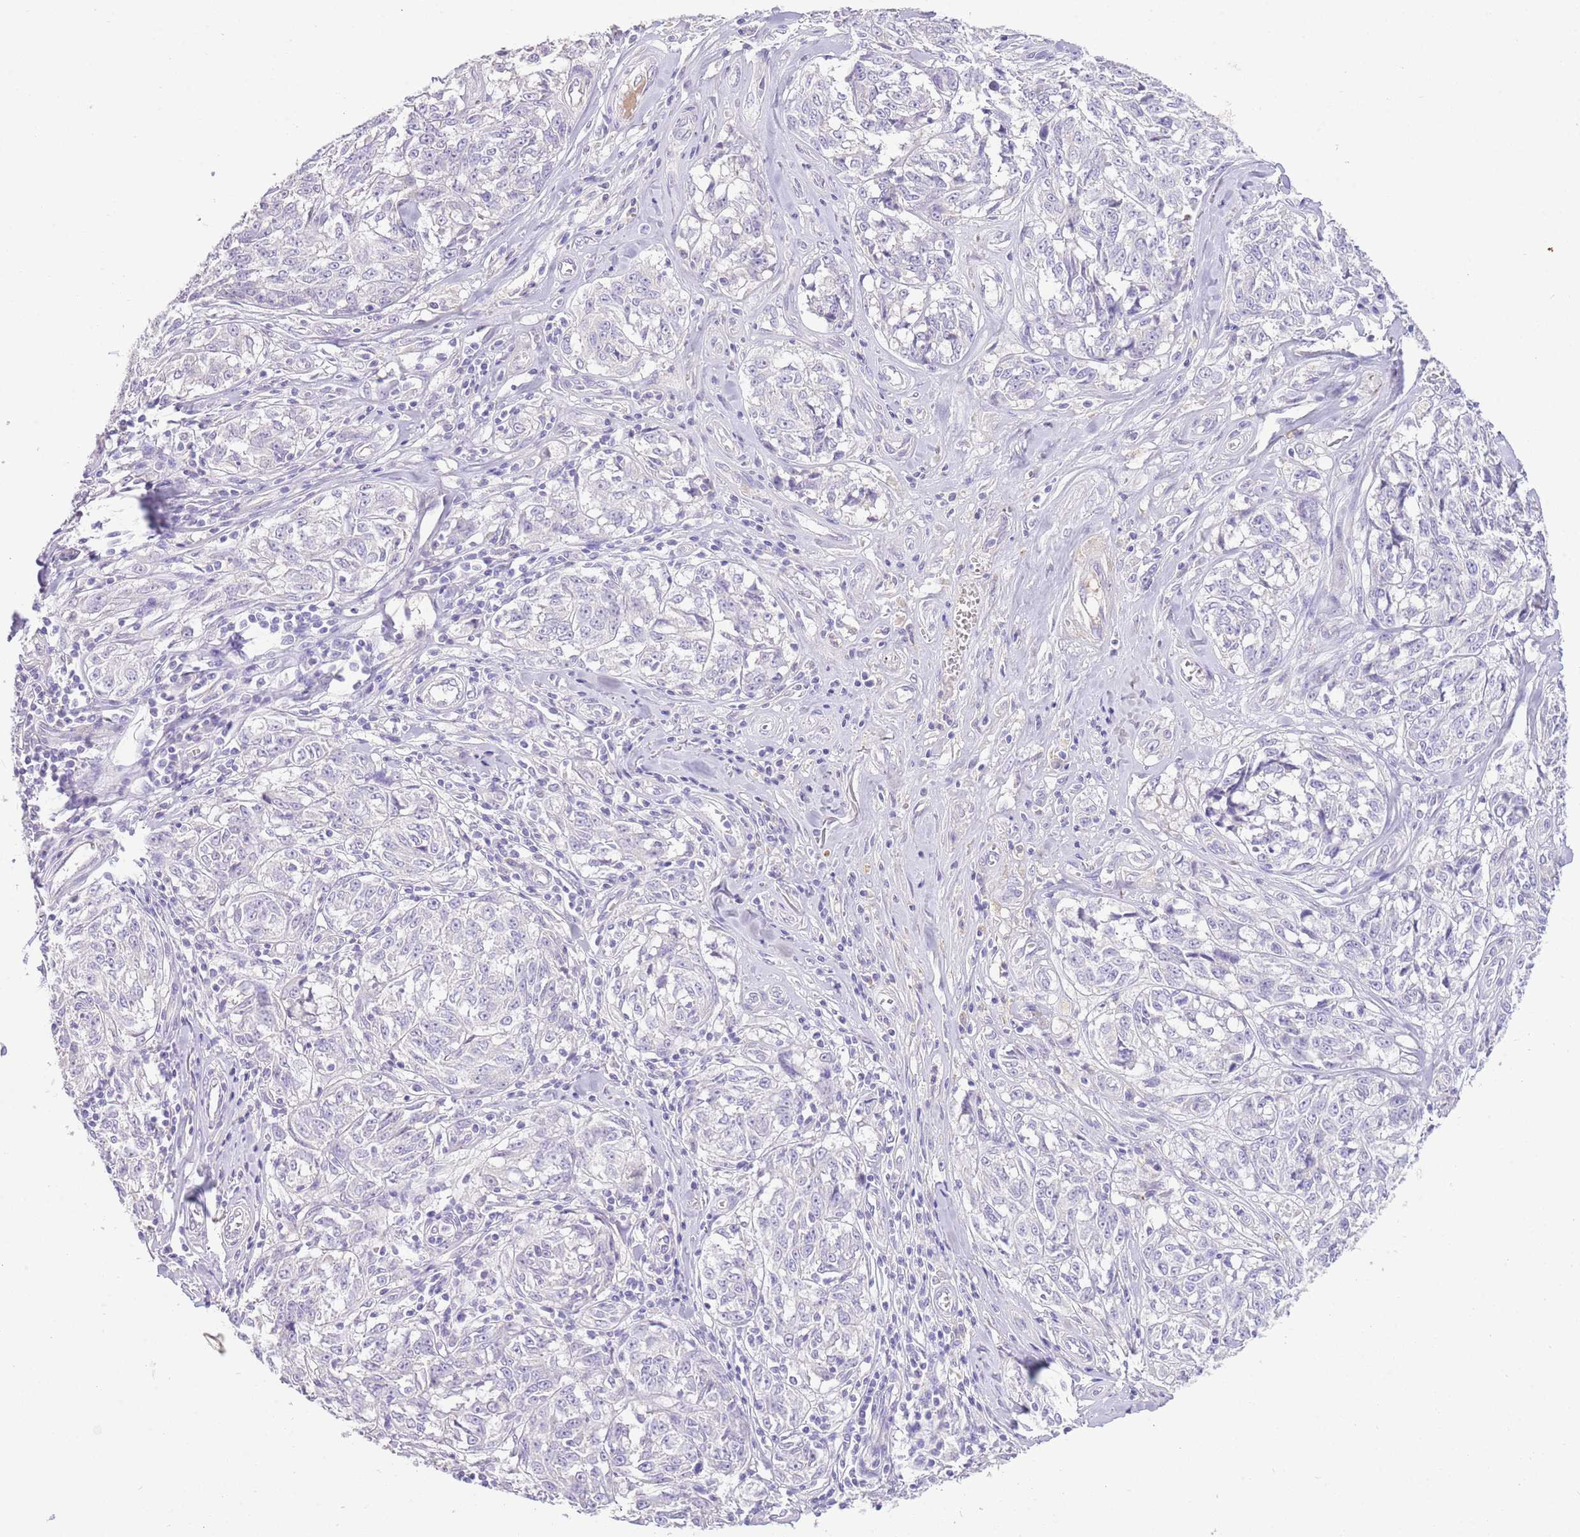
{"staining": {"intensity": "negative", "quantity": "none", "location": "none"}, "tissue": "melanoma", "cell_type": "Tumor cells", "image_type": "cancer", "snomed": [{"axis": "morphology", "description": "Normal tissue, NOS"}, {"axis": "morphology", "description": "Malignant melanoma, NOS"}, {"axis": "topography", "description": "Skin"}], "caption": "High magnification brightfield microscopy of melanoma stained with DAB (3,3'-diaminobenzidine) (brown) and counterstained with hematoxylin (blue): tumor cells show no significant staining. Brightfield microscopy of IHC stained with DAB (brown) and hematoxylin (blue), captured at high magnification.", "gene": "SFTPA1", "patient": {"sex": "female", "age": 64}}